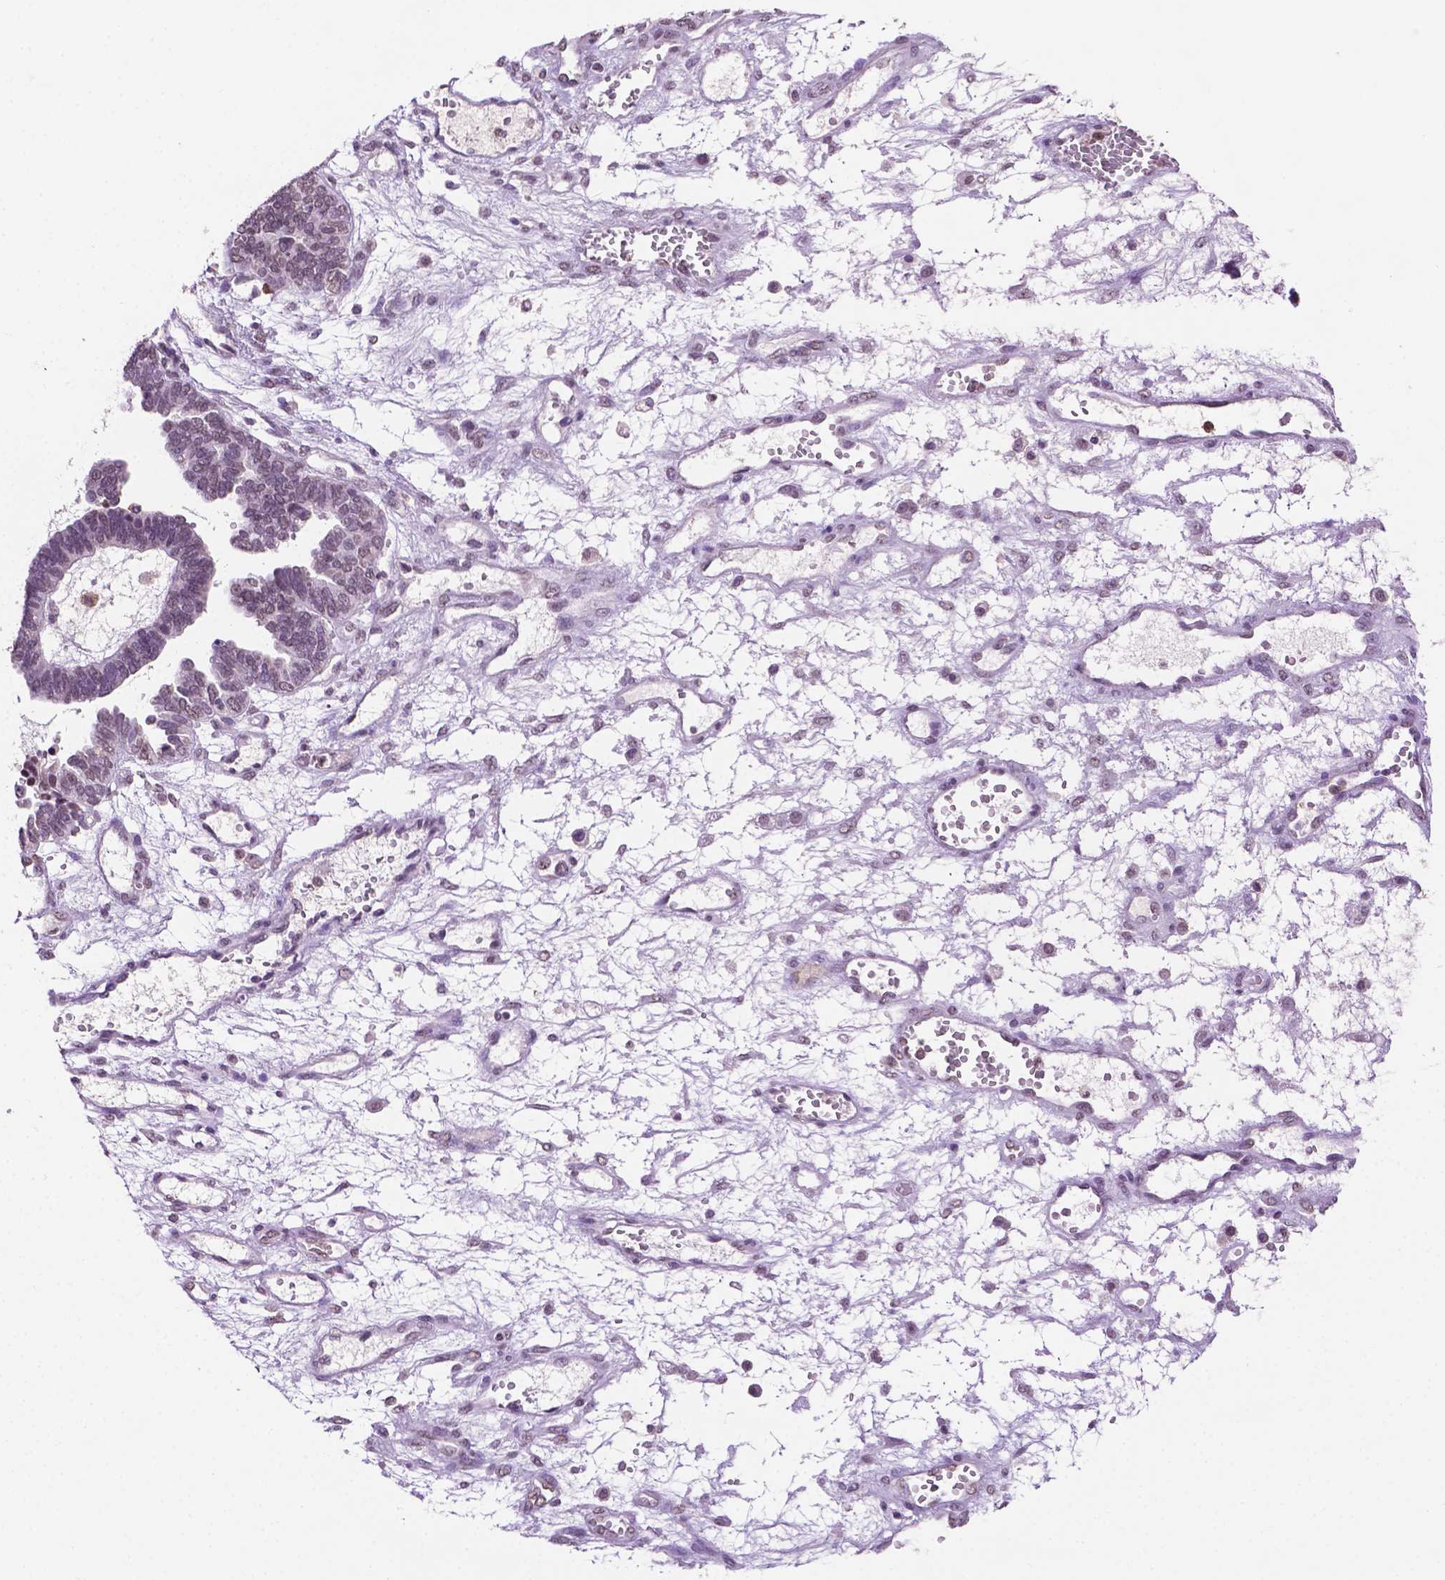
{"staining": {"intensity": "negative", "quantity": "none", "location": "none"}, "tissue": "ovarian cancer", "cell_type": "Tumor cells", "image_type": "cancer", "snomed": [{"axis": "morphology", "description": "Cystadenocarcinoma, serous, NOS"}, {"axis": "topography", "description": "Ovary"}], "caption": "The immunohistochemistry (IHC) micrograph has no significant positivity in tumor cells of serous cystadenocarcinoma (ovarian) tissue. (DAB (3,3'-diaminobenzidine) IHC visualized using brightfield microscopy, high magnification).", "gene": "PTPN6", "patient": {"sex": "female", "age": 51}}